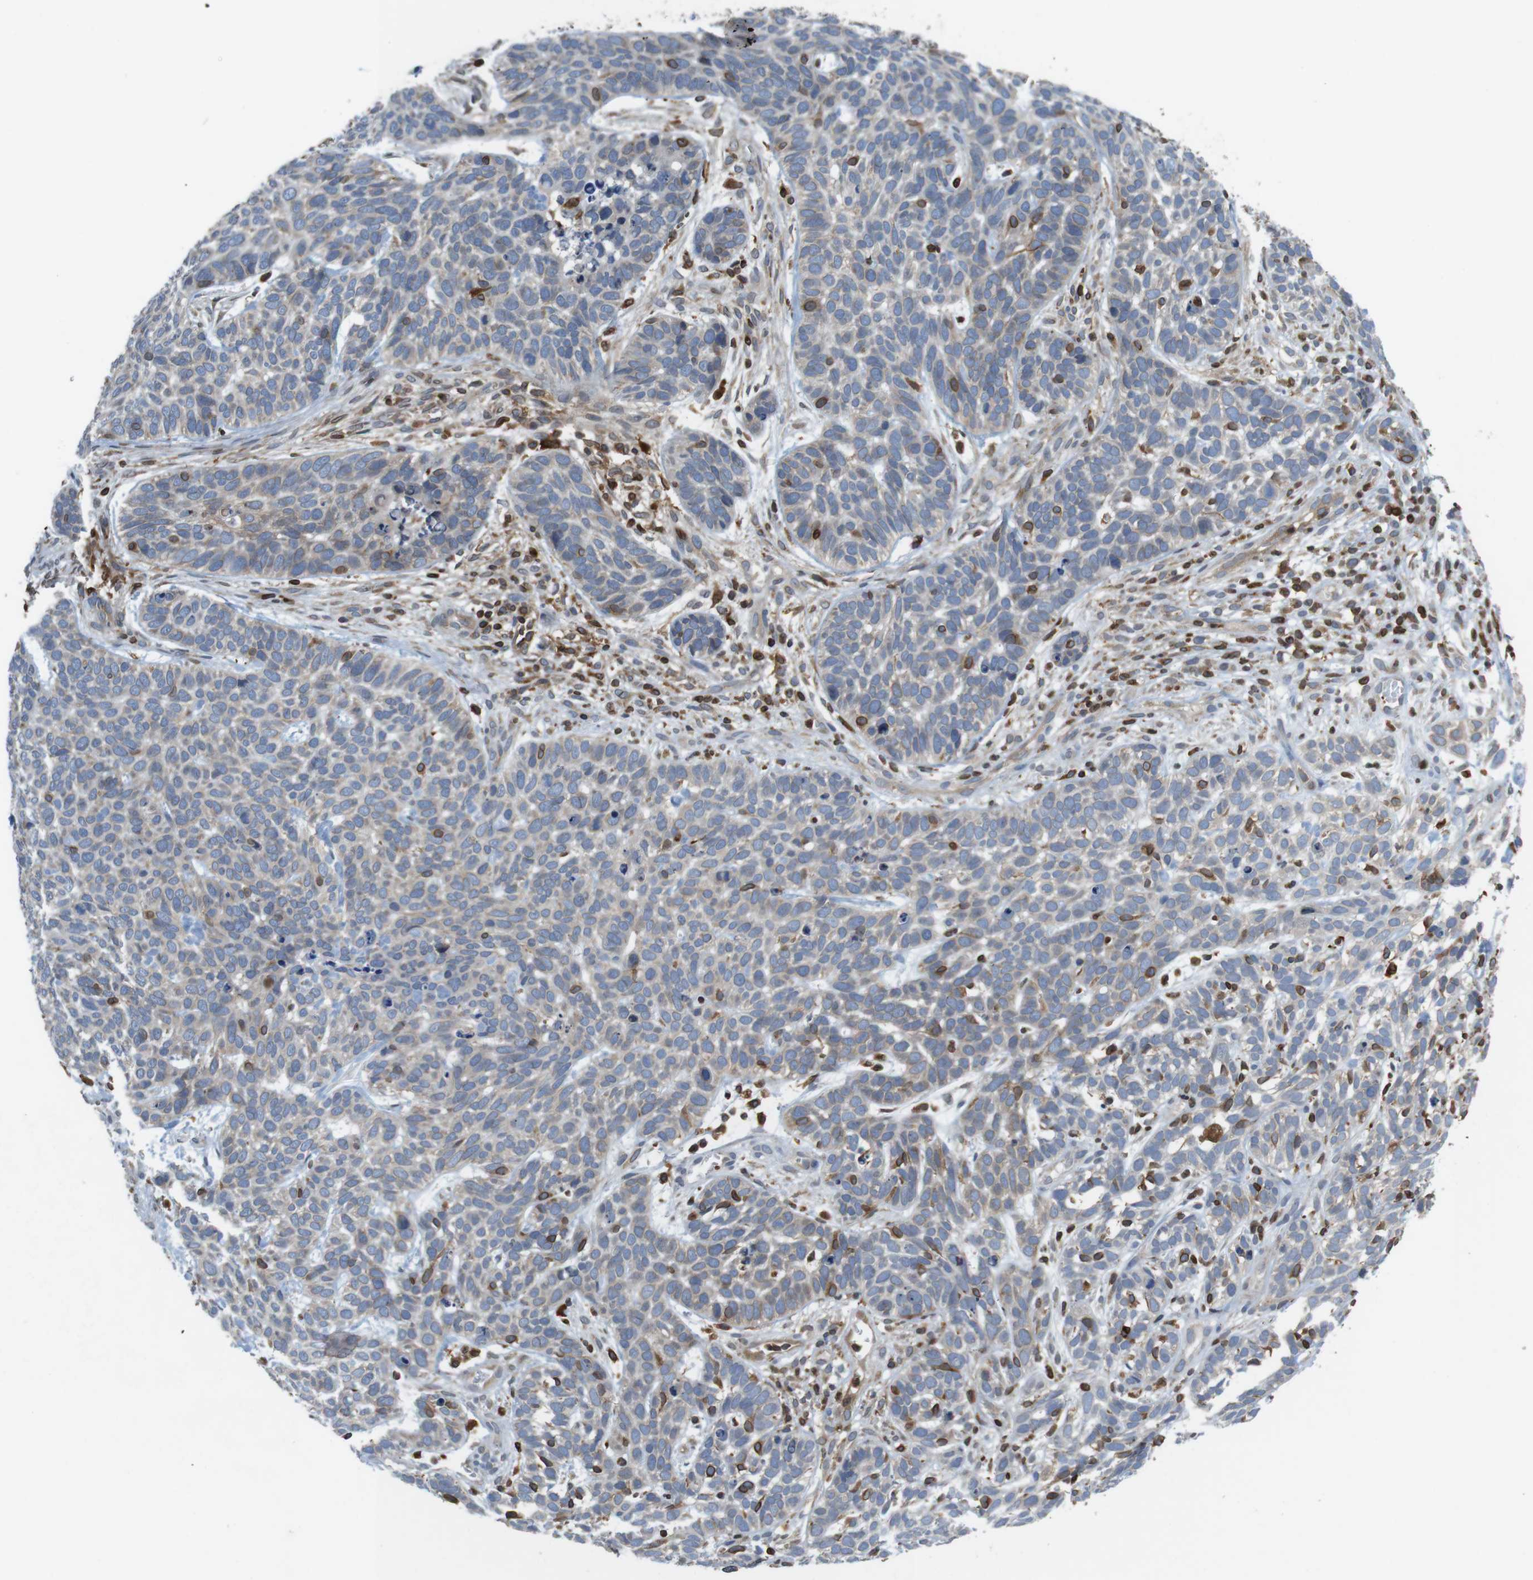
{"staining": {"intensity": "weak", "quantity": ">75%", "location": "cytoplasmic/membranous"}, "tissue": "skin cancer", "cell_type": "Tumor cells", "image_type": "cancer", "snomed": [{"axis": "morphology", "description": "Basal cell carcinoma"}, {"axis": "topography", "description": "Skin"}], "caption": "Human skin basal cell carcinoma stained for a protein (brown) demonstrates weak cytoplasmic/membranous positive positivity in approximately >75% of tumor cells.", "gene": "ARL6IP5", "patient": {"sex": "male", "age": 87}}